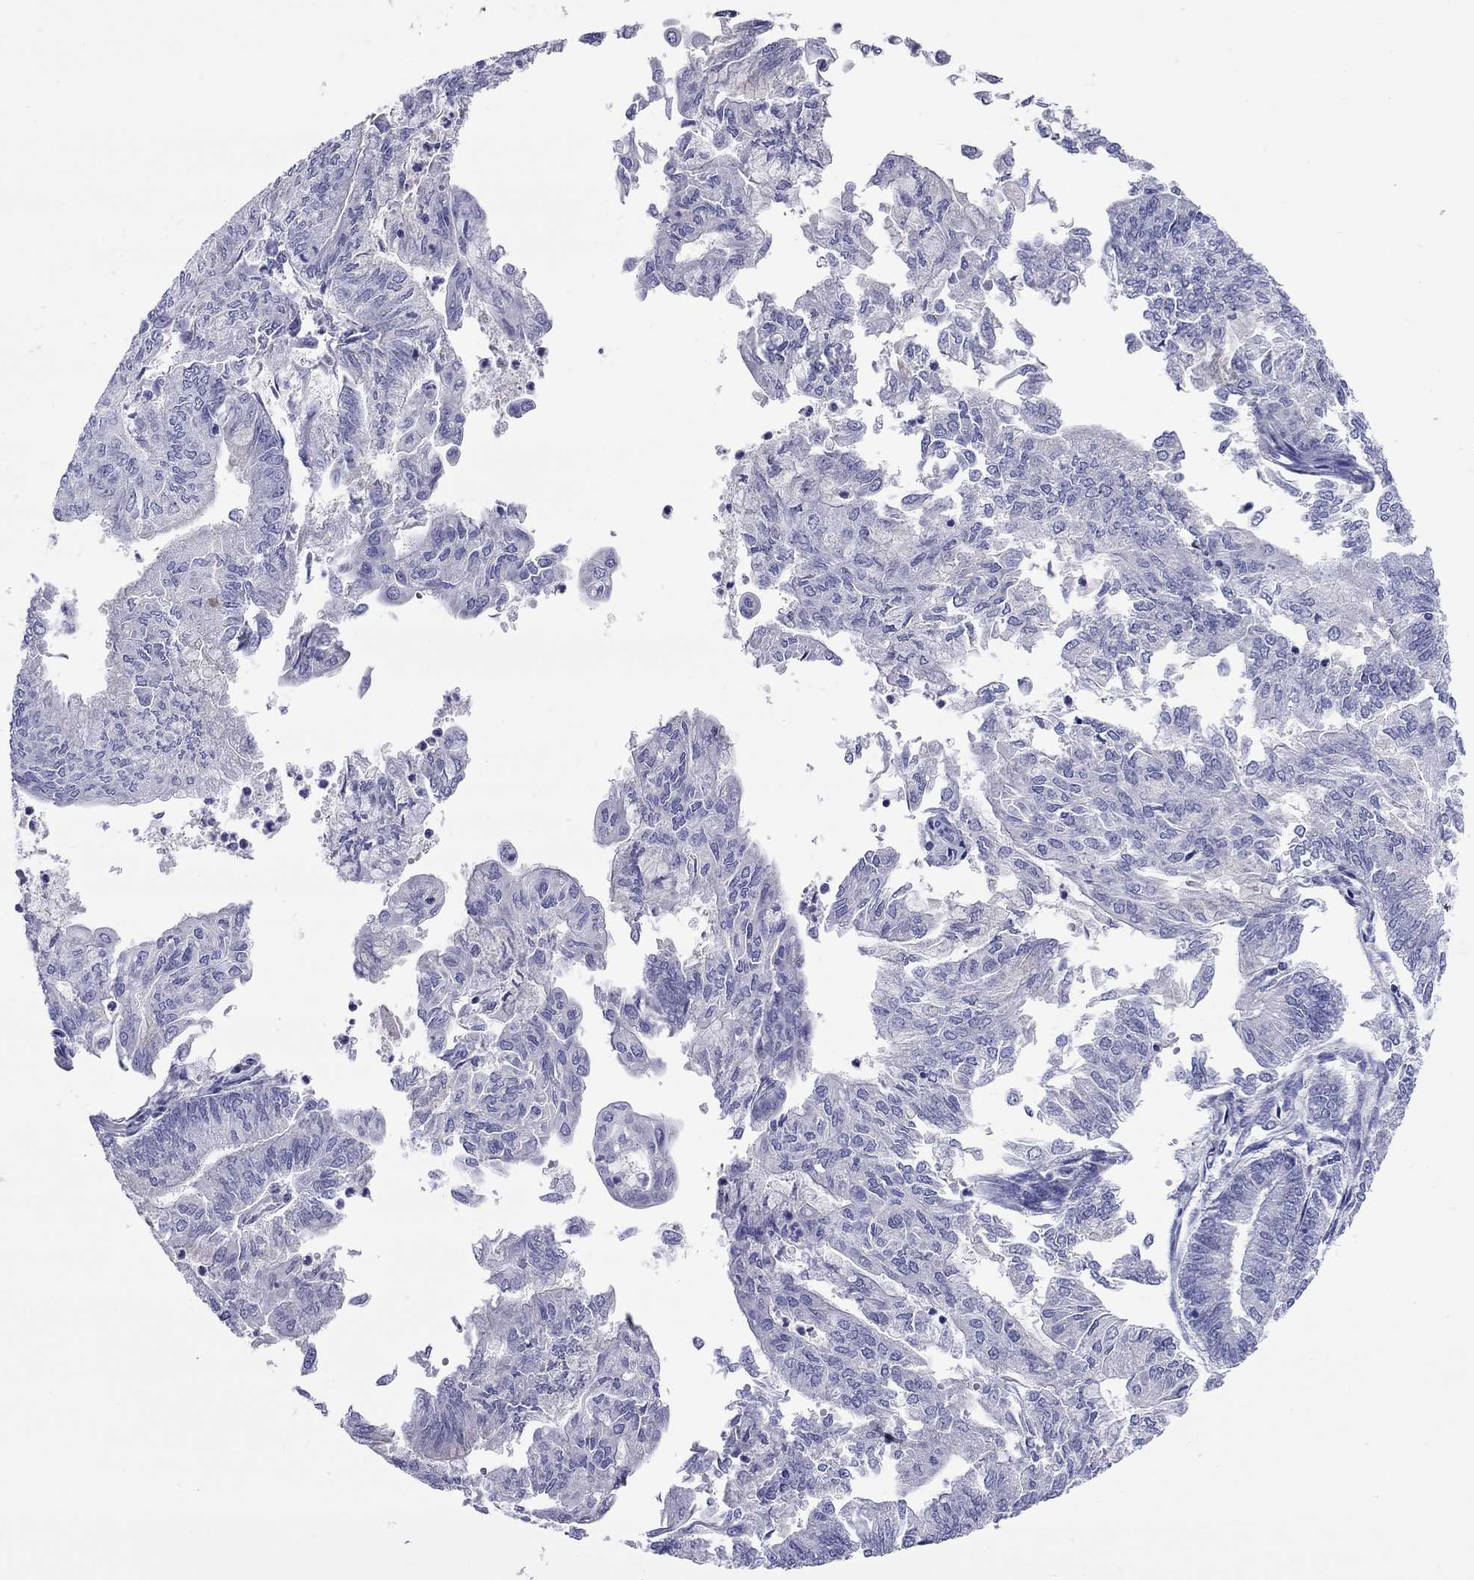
{"staining": {"intensity": "negative", "quantity": "none", "location": "none"}, "tissue": "endometrial cancer", "cell_type": "Tumor cells", "image_type": "cancer", "snomed": [{"axis": "morphology", "description": "Adenocarcinoma, NOS"}, {"axis": "topography", "description": "Endometrium"}], "caption": "Endometrial adenocarcinoma was stained to show a protein in brown. There is no significant positivity in tumor cells.", "gene": "CMYA5", "patient": {"sex": "female", "age": 59}}